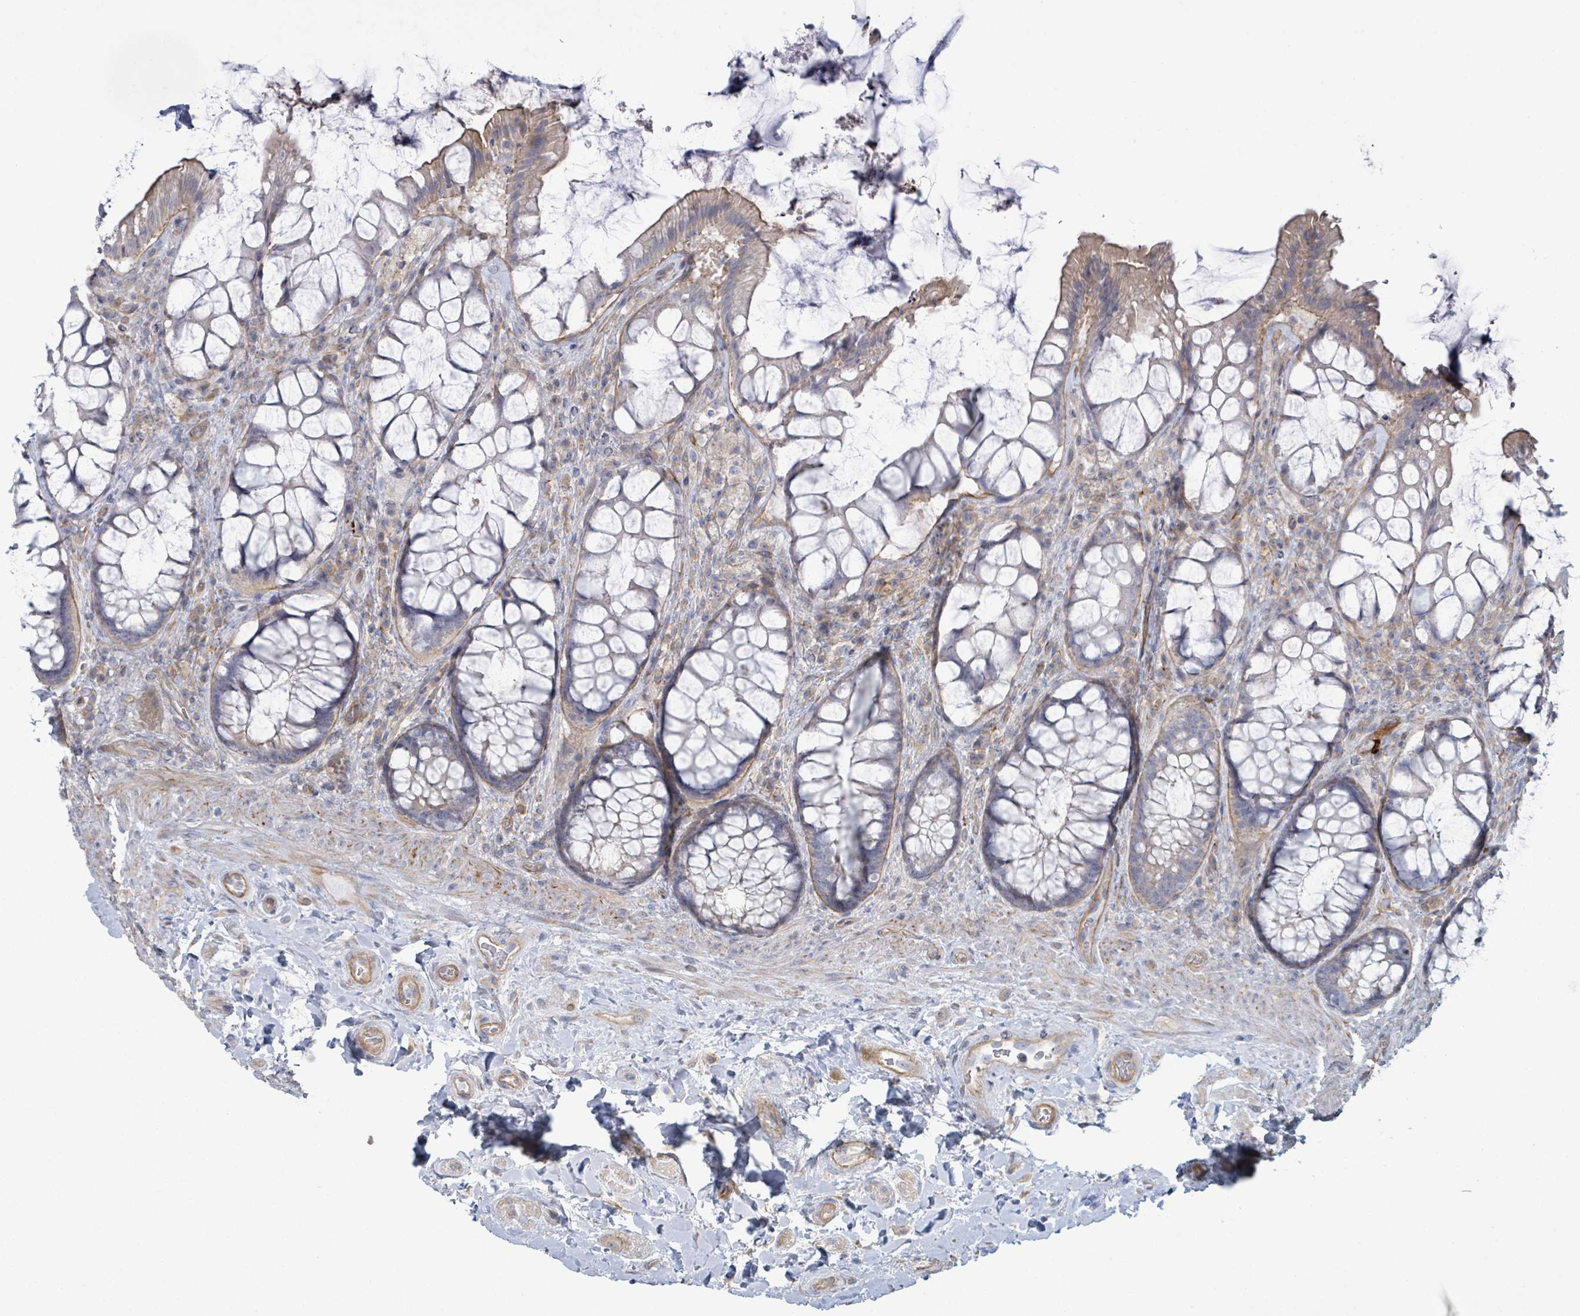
{"staining": {"intensity": "moderate", "quantity": "<25%", "location": "cytoplasmic/membranous"}, "tissue": "rectum", "cell_type": "Glandular cells", "image_type": "normal", "snomed": [{"axis": "morphology", "description": "Normal tissue, NOS"}, {"axis": "topography", "description": "Rectum"}], "caption": "Rectum stained with immunohistochemistry displays moderate cytoplasmic/membranous positivity in about <25% of glandular cells. The protein is shown in brown color, while the nuclei are stained blue.", "gene": "COL13A1", "patient": {"sex": "female", "age": 58}}